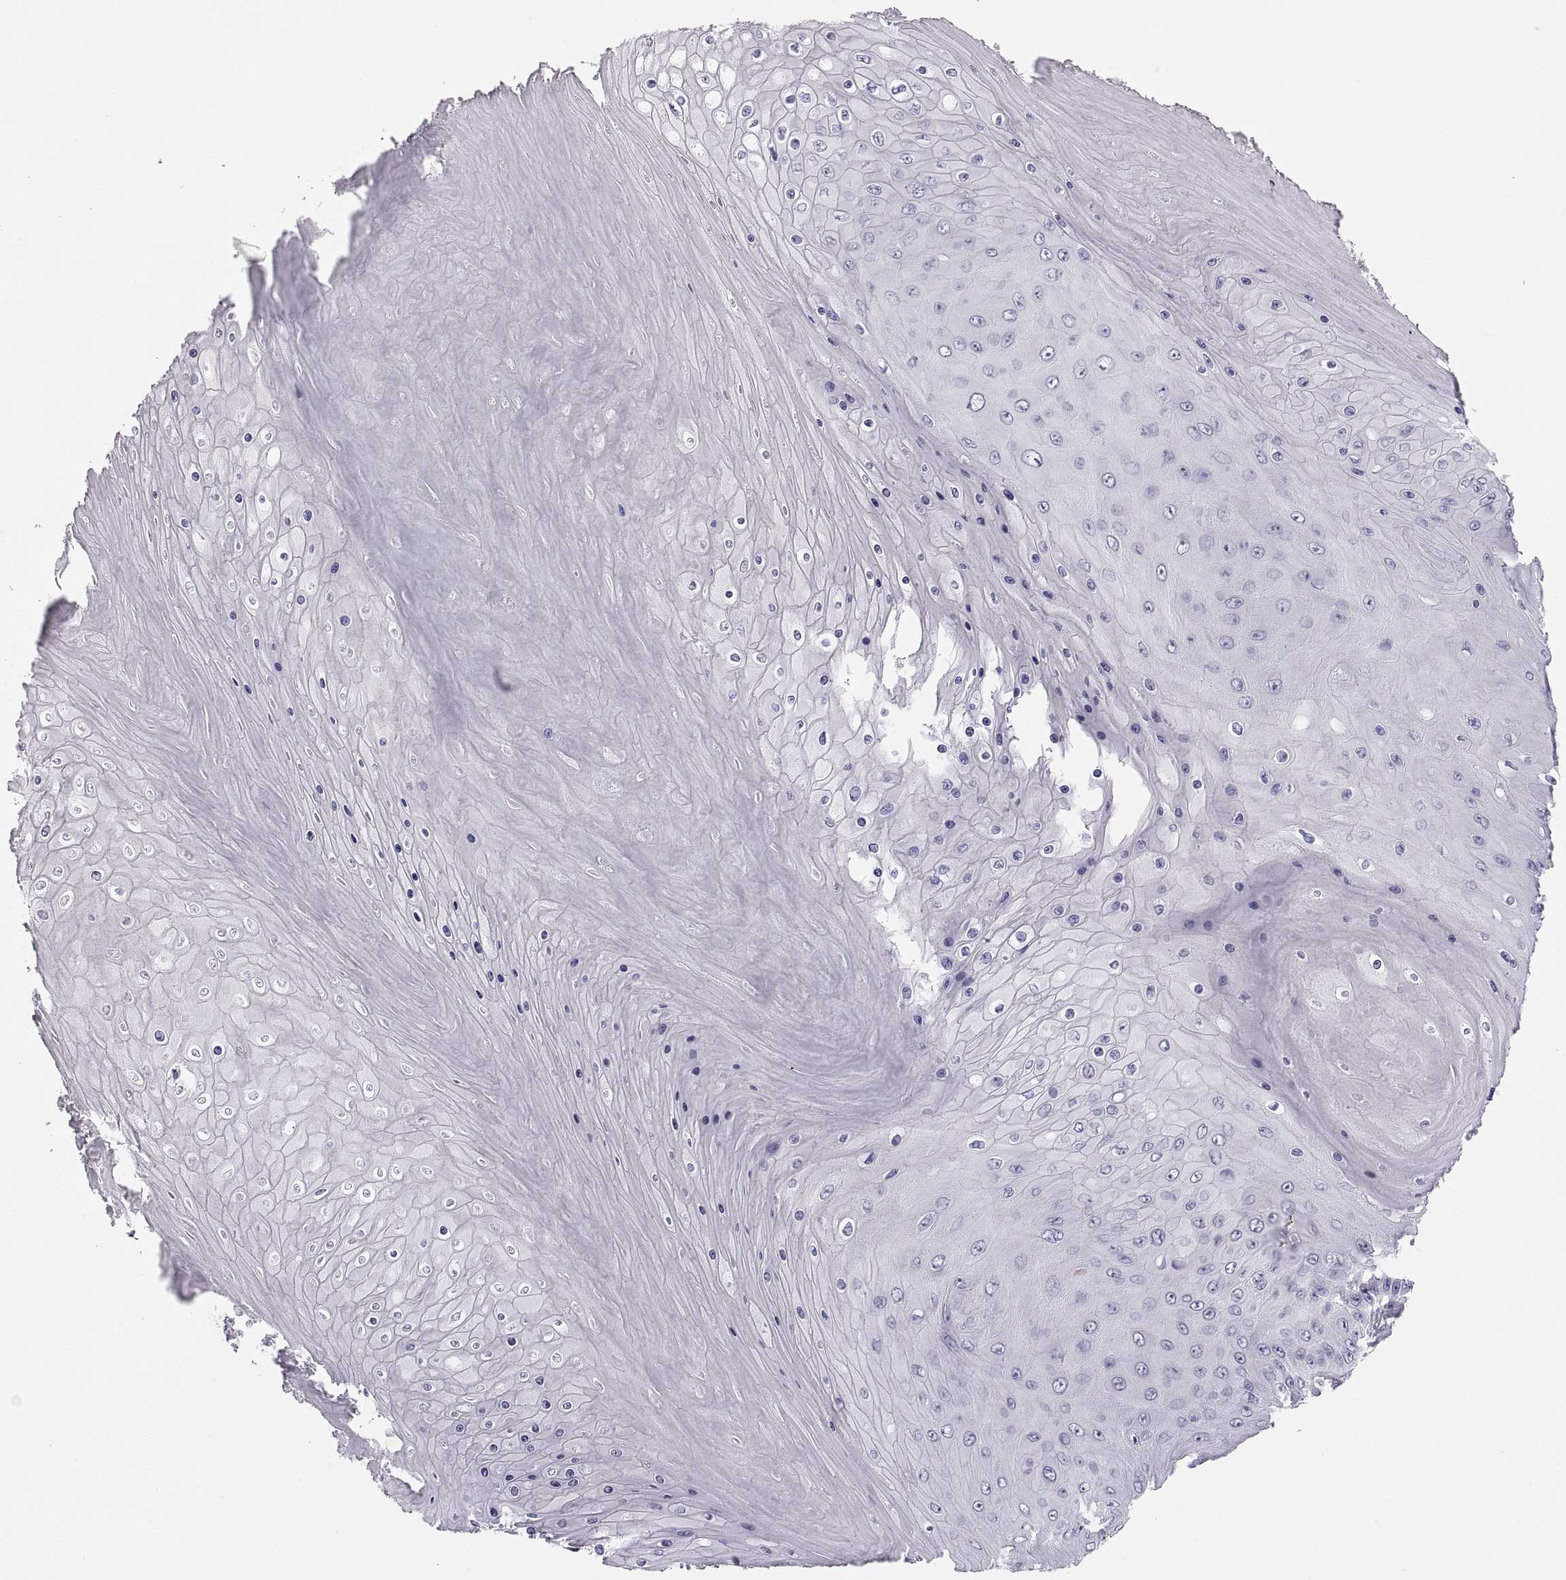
{"staining": {"intensity": "negative", "quantity": "none", "location": "none"}, "tissue": "skin cancer", "cell_type": "Tumor cells", "image_type": "cancer", "snomed": [{"axis": "morphology", "description": "Squamous cell carcinoma, NOS"}, {"axis": "topography", "description": "Skin"}], "caption": "Tumor cells show no significant expression in skin squamous cell carcinoma.", "gene": "COL9A3", "patient": {"sex": "male", "age": 62}}